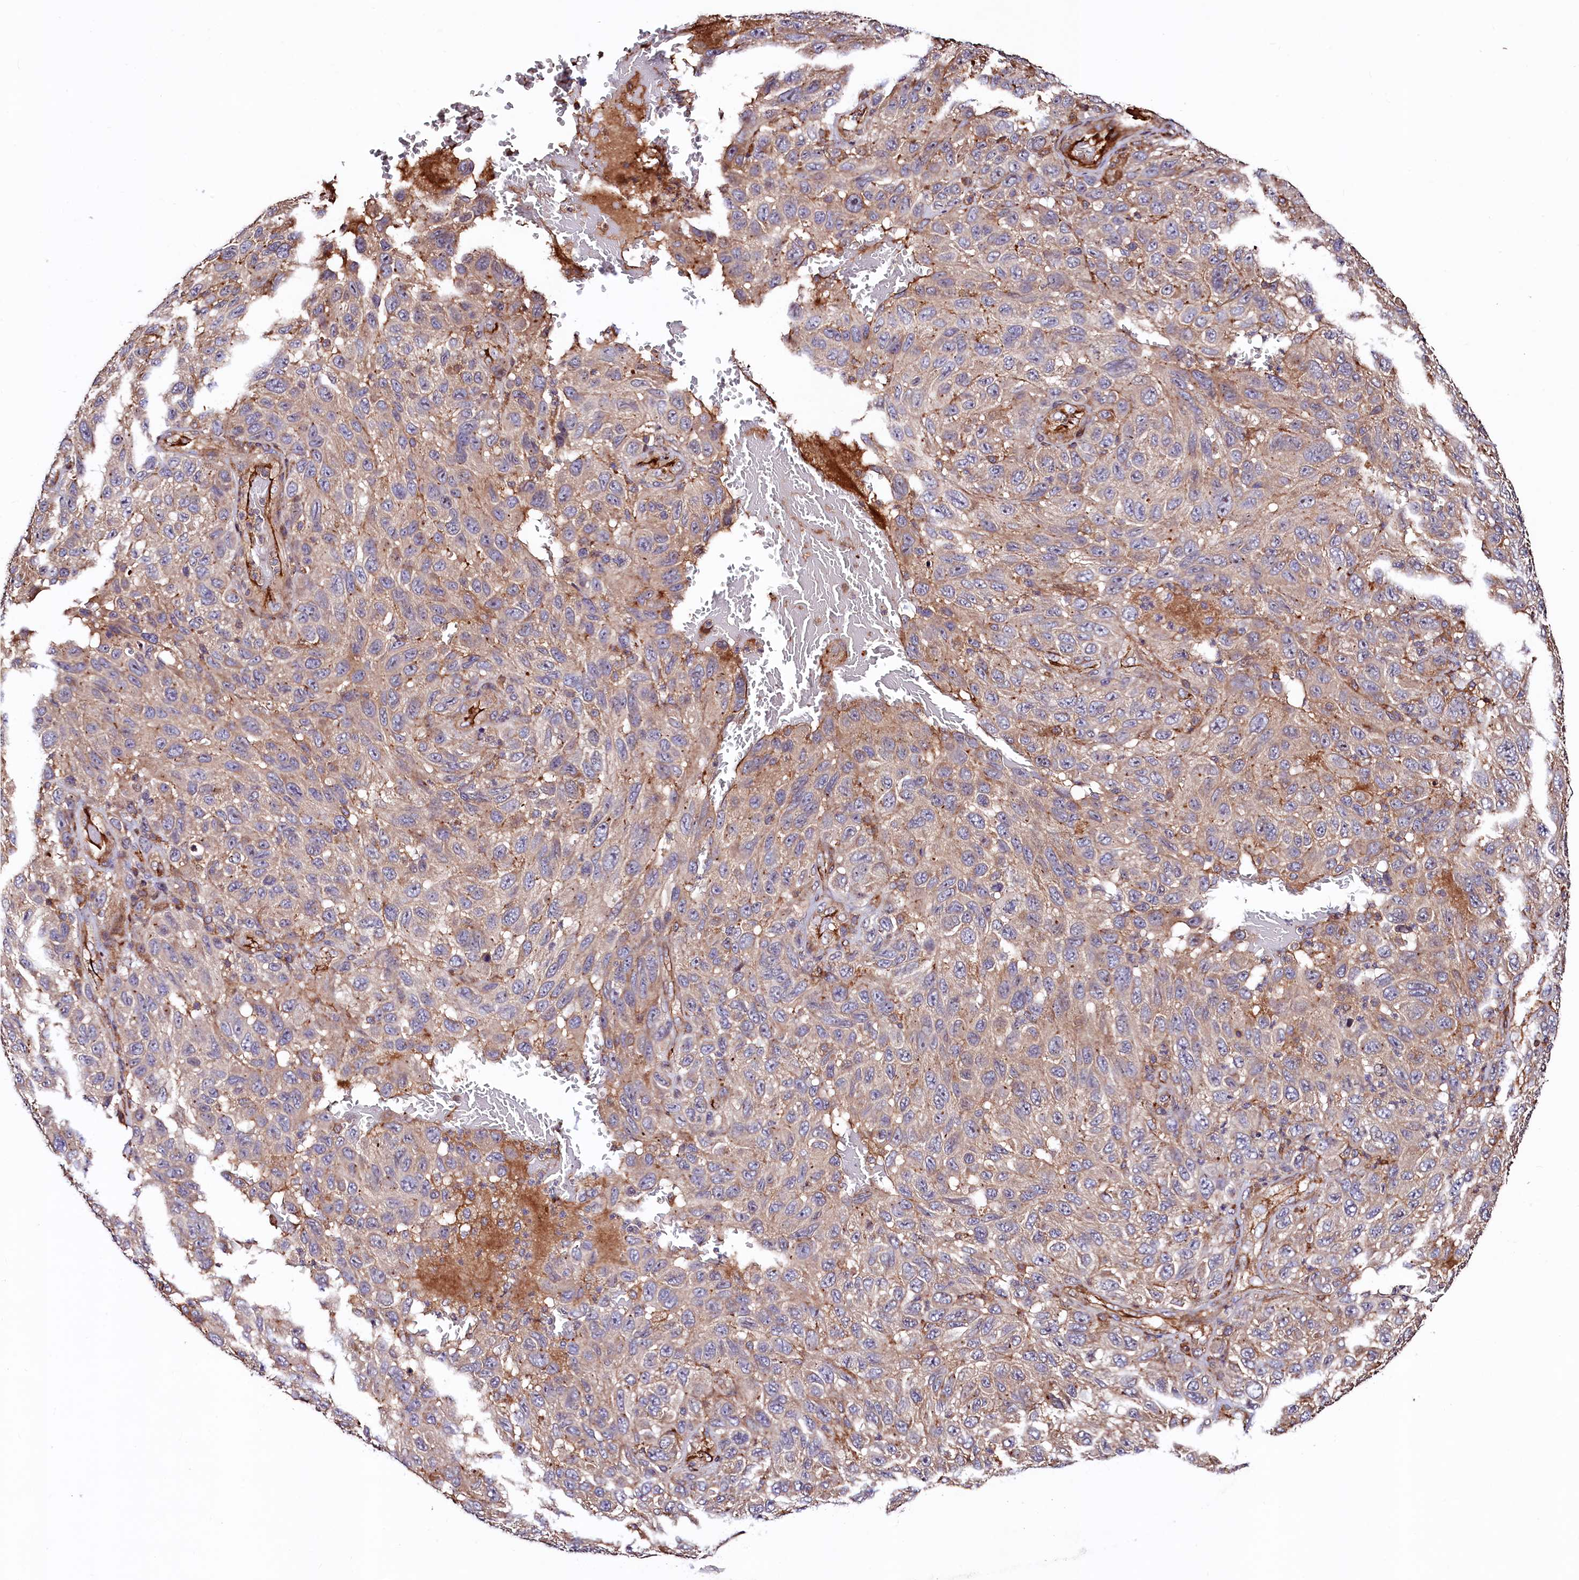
{"staining": {"intensity": "weak", "quantity": "25%-75%", "location": "cytoplasmic/membranous"}, "tissue": "melanoma", "cell_type": "Tumor cells", "image_type": "cancer", "snomed": [{"axis": "morphology", "description": "Normal tissue, NOS"}, {"axis": "morphology", "description": "Malignant melanoma, NOS"}, {"axis": "topography", "description": "Skin"}], "caption": "A histopathology image showing weak cytoplasmic/membranous expression in about 25%-75% of tumor cells in malignant melanoma, as visualized by brown immunohistochemical staining.", "gene": "KLHDC4", "patient": {"sex": "female", "age": 96}}